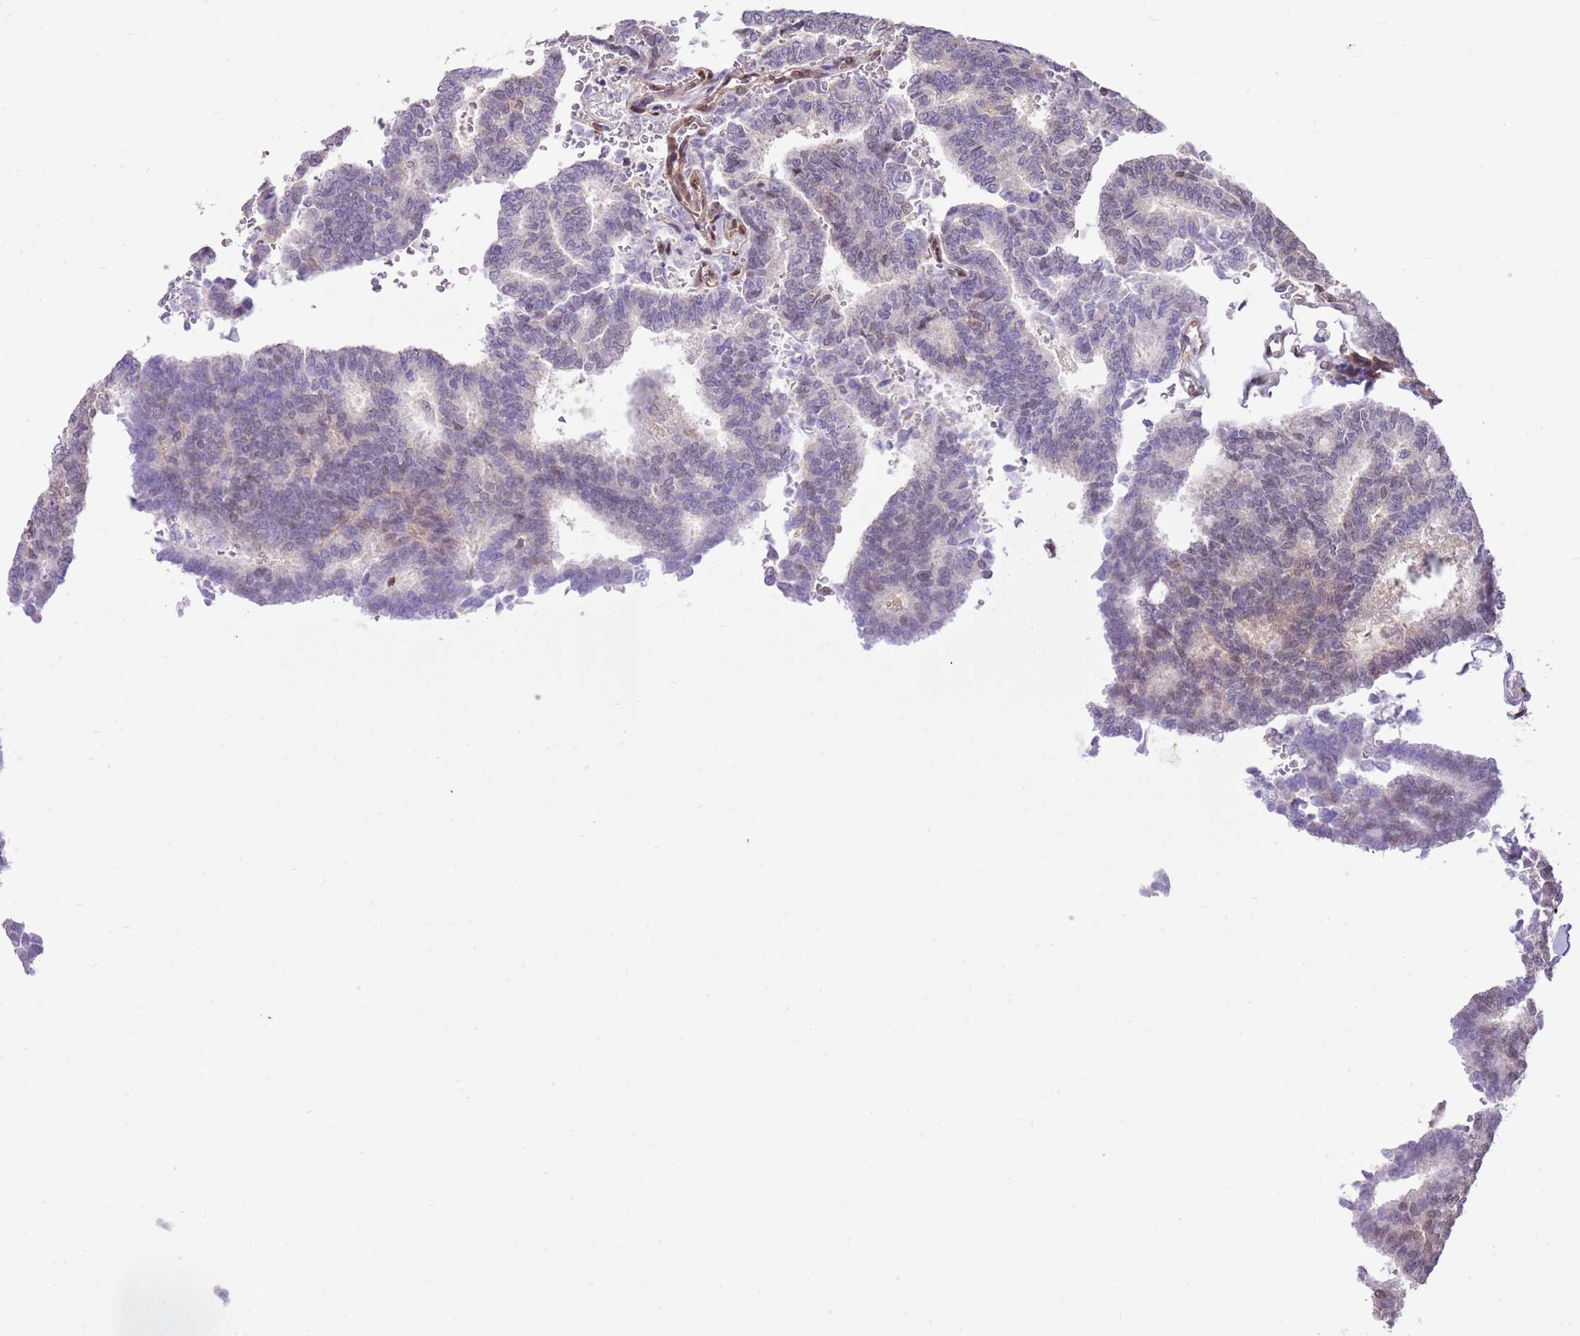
{"staining": {"intensity": "negative", "quantity": "none", "location": "none"}, "tissue": "thyroid cancer", "cell_type": "Tumor cells", "image_type": "cancer", "snomed": [{"axis": "morphology", "description": "Papillary adenocarcinoma, NOS"}, {"axis": "topography", "description": "Thyroid gland"}], "caption": "Immunohistochemistry (IHC) image of neoplastic tissue: human thyroid cancer stained with DAB (3,3'-diaminobenzidine) reveals no significant protein expression in tumor cells. Brightfield microscopy of immunohistochemistry (IHC) stained with DAB (brown) and hematoxylin (blue), captured at high magnification.", "gene": "NSFL1C", "patient": {"sex": "female", "age": 35}}